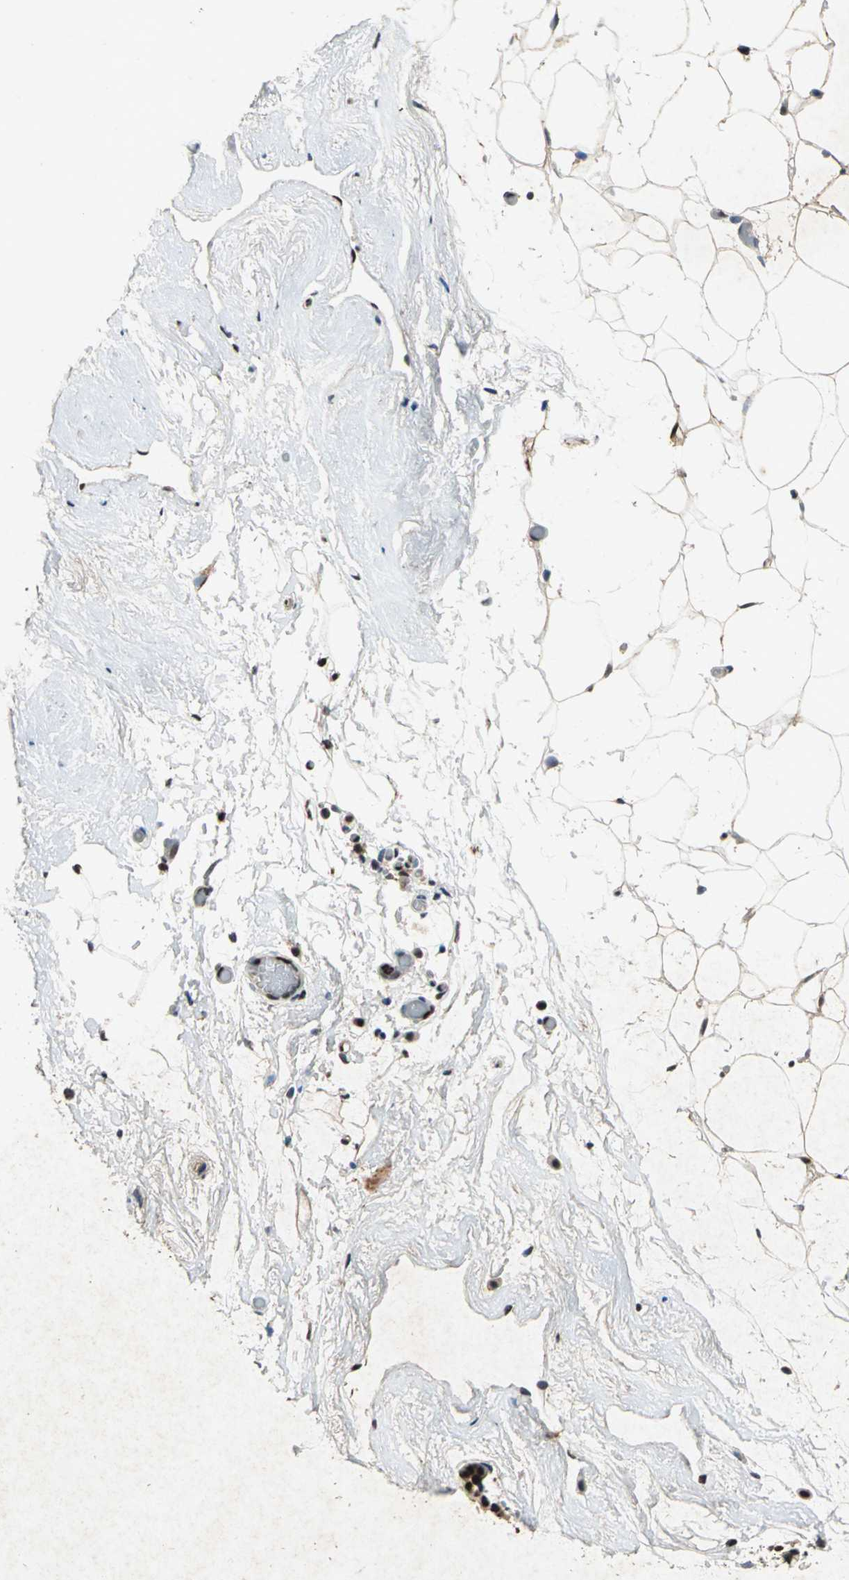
{"staining": {"intensity": "strong", "quantity": ">75%", "location": "nuclear"}, "tissue": "breast", "cell_type": "Adipocytes", "image_type": "normal", "snomed": [{"axis": "morphology", "description": "Normal tissue, NOS"}, {"axis": "topography", "description": "Breast"}], "caption": "Immunohistochemical staining of unremarkable breast reveals strong nuclear protein expression in about >75% of adipocytes.", "gene": "ANP32A", "patient": {"sex": "female", "age": 75}}